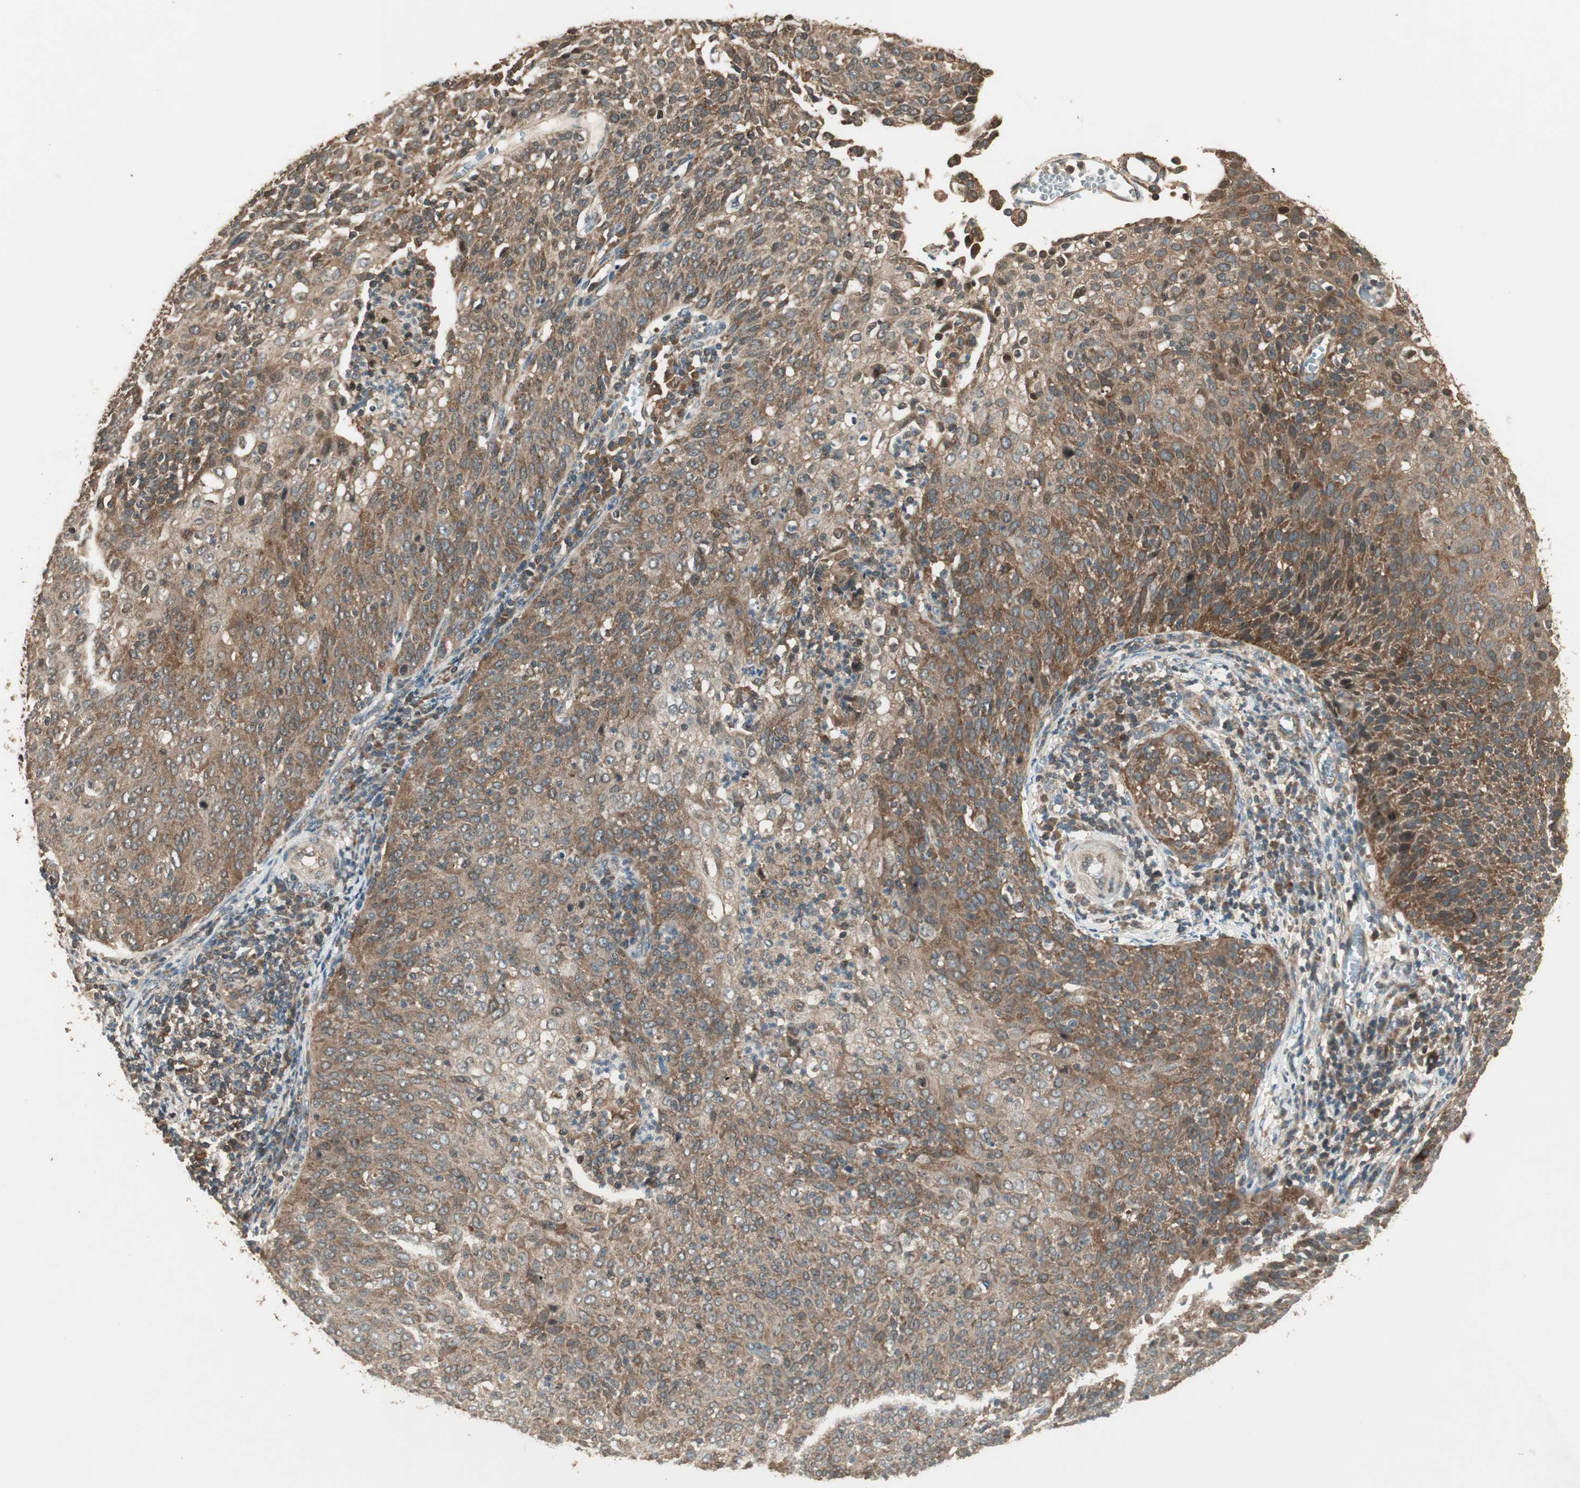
{"staining": {"intensity": "moderate", "quantity": ">75%", "location": "cytoplasmic/membranous"}, "tissue": "cervical cancer", "cell_type": "Tumor cells", "image_type": "cancer", "snomed": [{"axis": "morphology", "description": "Squamous cell carcinoma, NOS"}, {"axis": "topography", "description": "Cervix"}], "caption": "Immunohistochemical staining of squamous cell carcinoma (cervical) exhibits moderate cytoplasmic/membranous protein staining in approximately >75% of tumor cells. (IHC, brightfield microscopy, high magnification).", "gene": "CNOT4", "patient": {"sex": "female", "age": 38}}